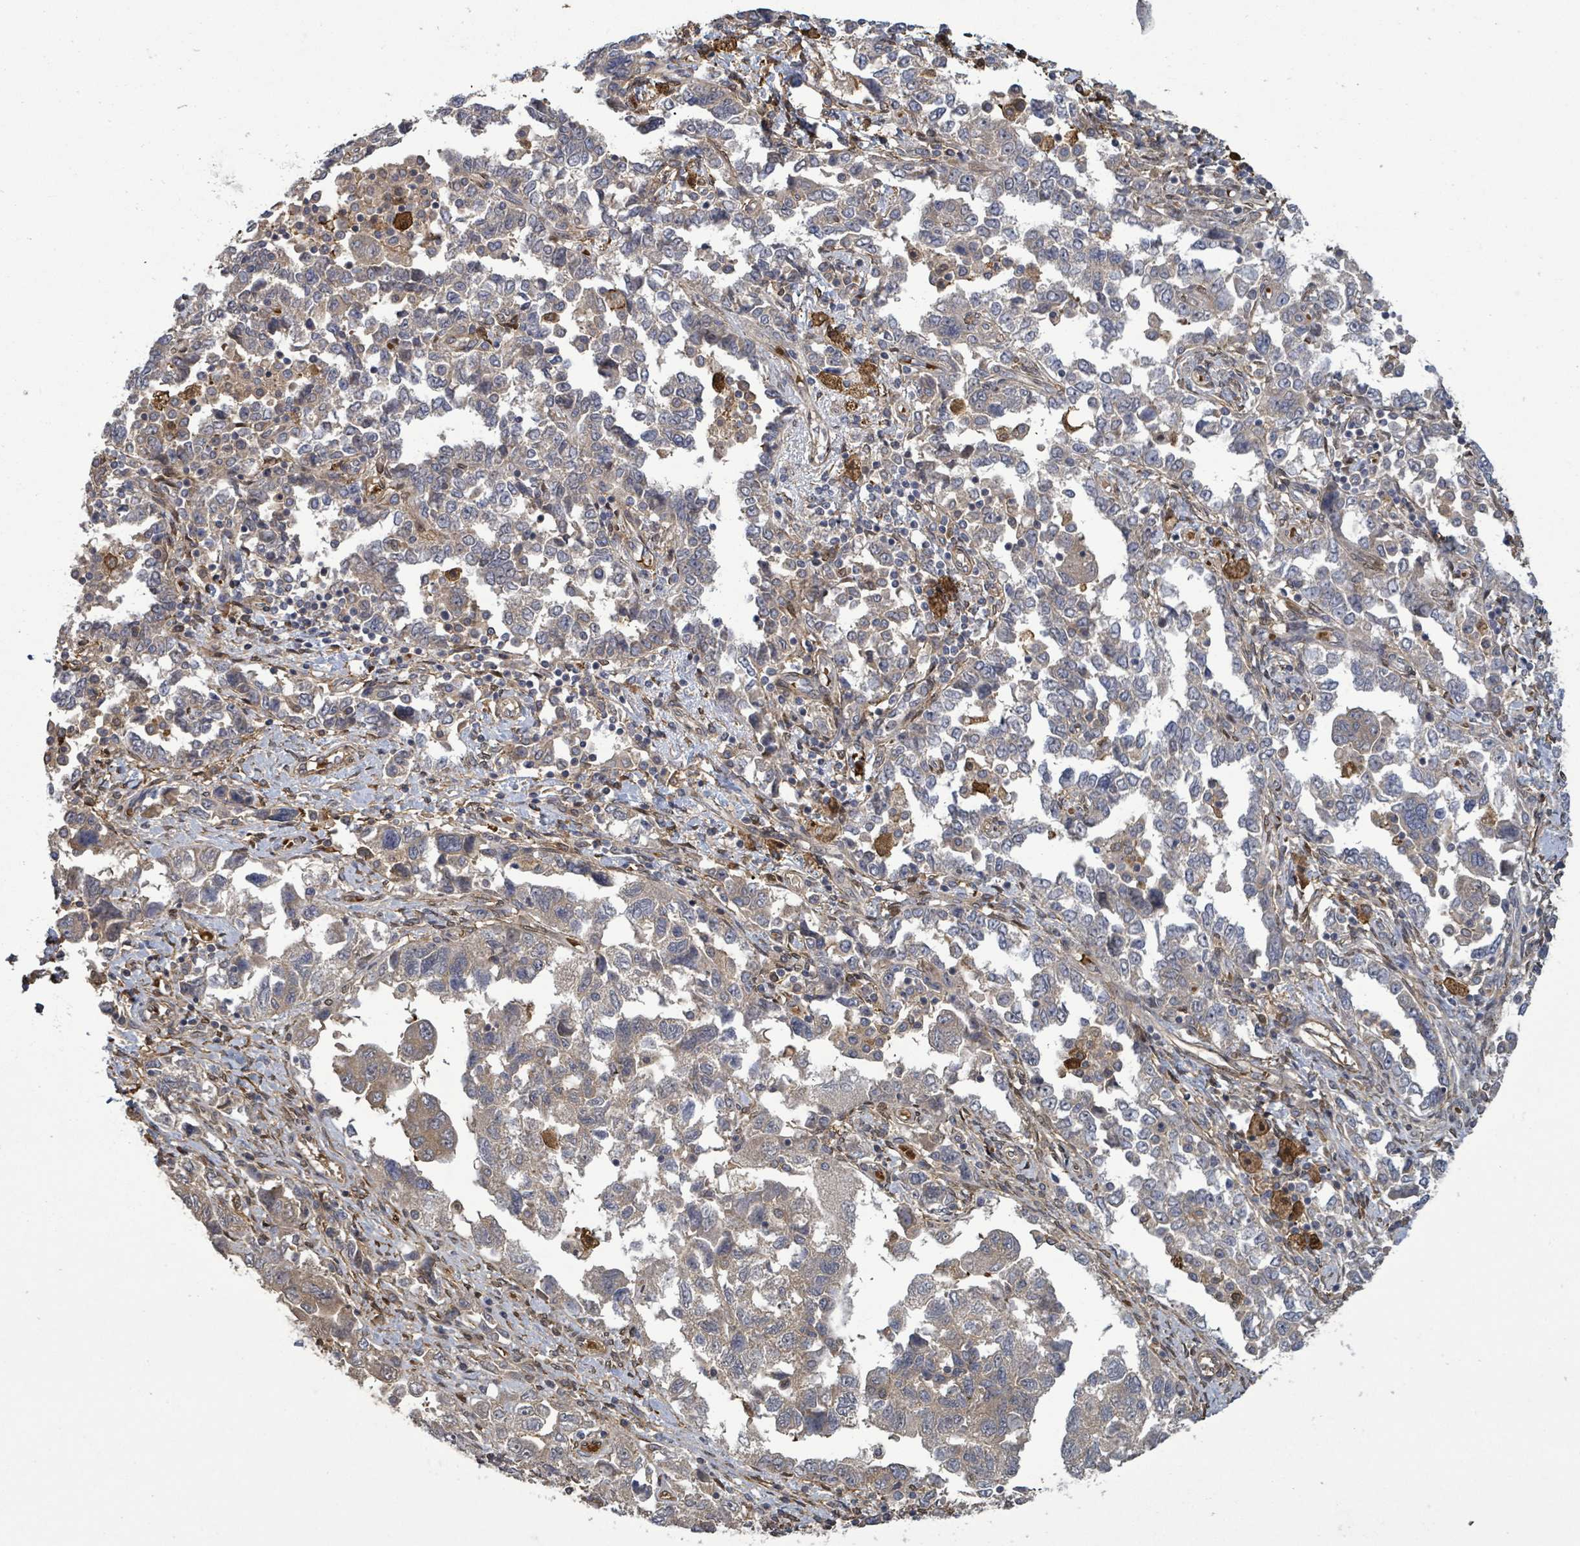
{"staining": {"intensity": "weak", "quantity": "<25%", "location": "cytoplasmic/membranous"}, "tissue": "ovarian cancer", "cell_type": "Tumor cells", "image_type": "cancer", "snomed": [{"axis": "morphology", "description": "Carcinoma, NOS"}, {"axis": "morphology", "description": "Cystadenocarcinoma, serous, NOS"}, {"axis": "topography", "description": "Ovary"}], "caption": "Ovarian cancer (carcinoma) stained for a protein using IHC exhibits no expression tumor cells.", "gene": "MAP3K6", "patient": {"sex": "female", "age": 69}}